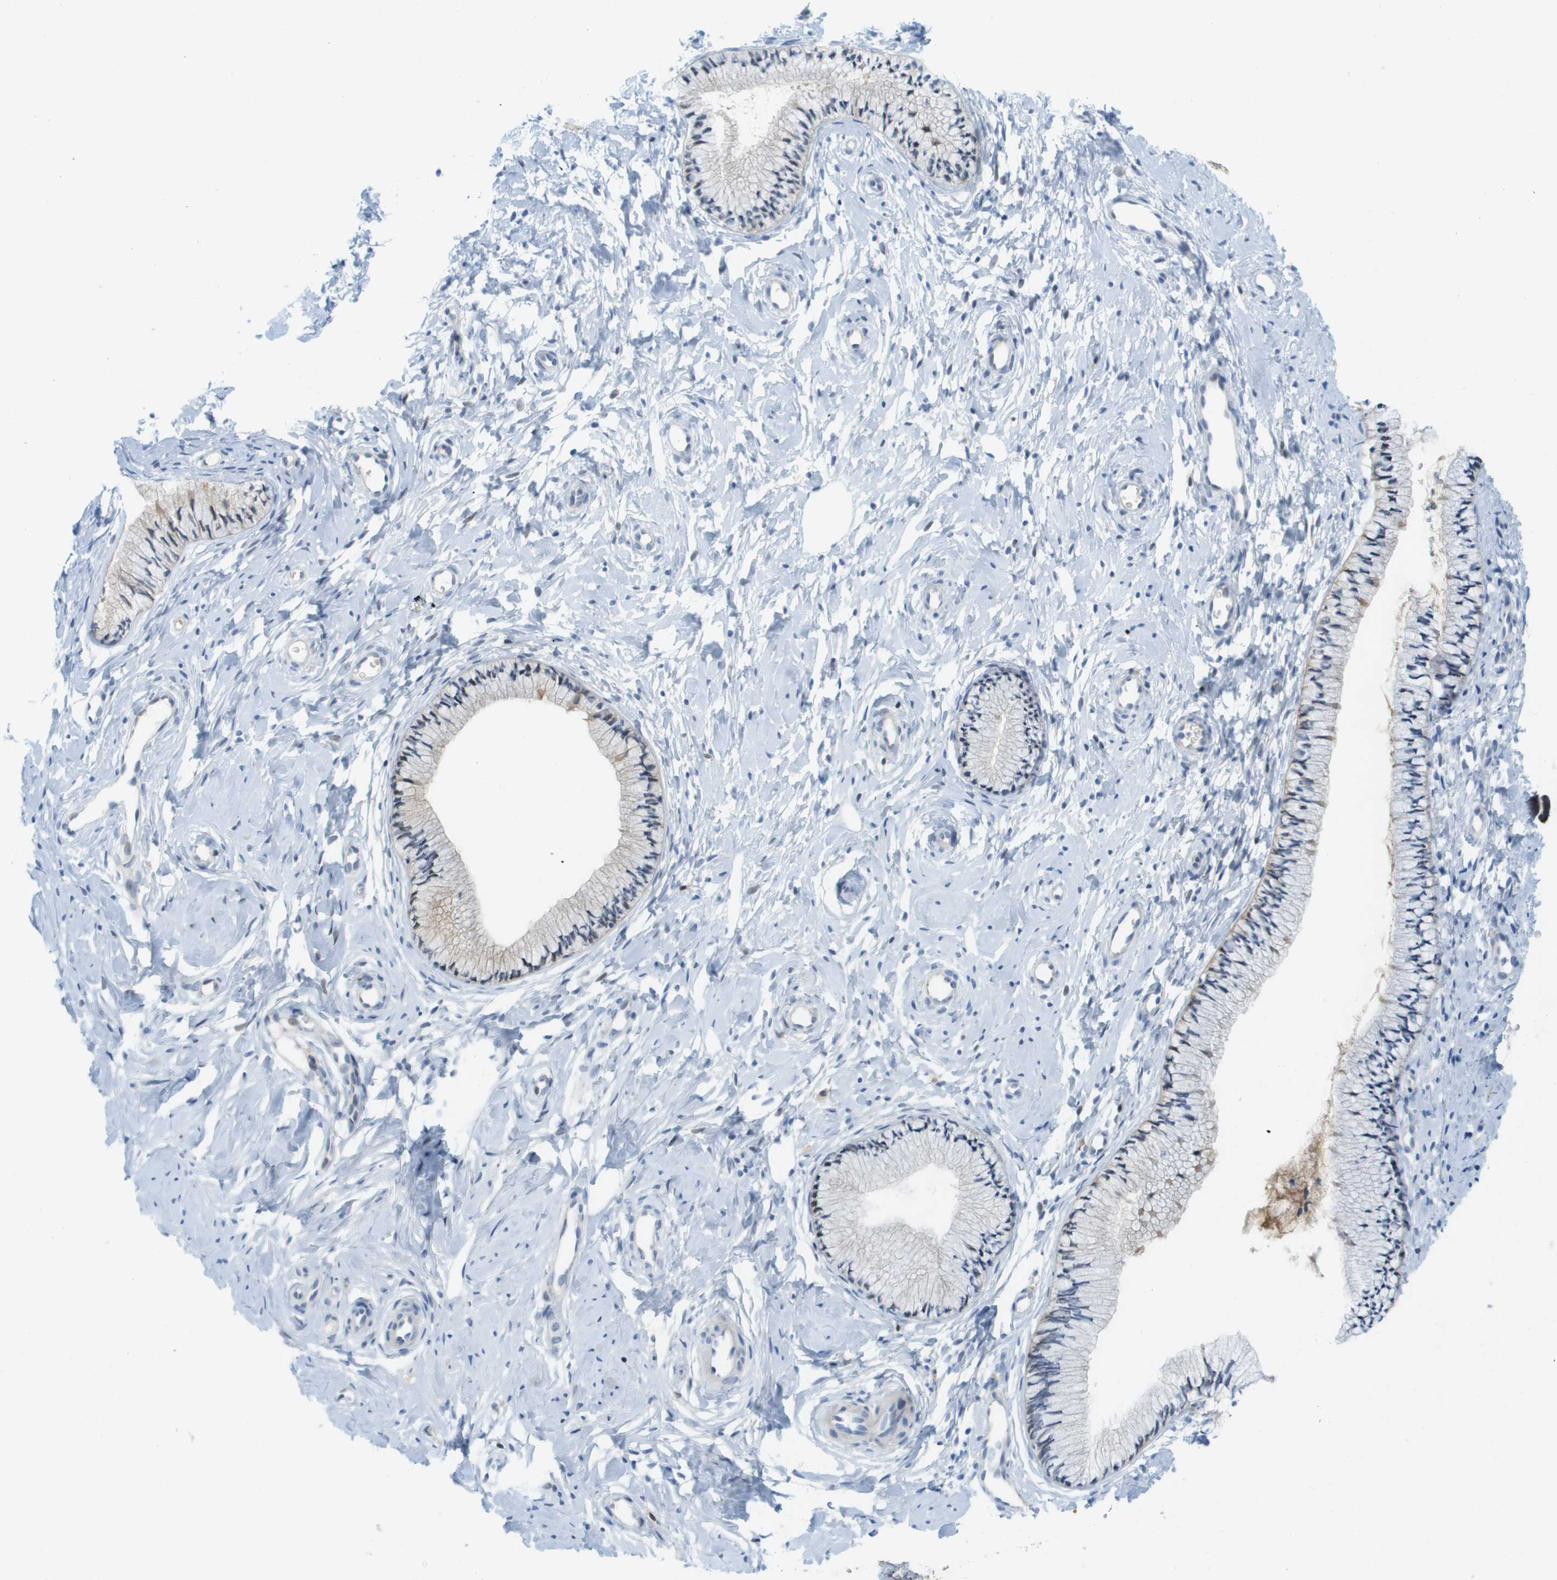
{"staining": {"intensity": "weak", "quantity": "<25%", "location": "cytoplasmic/membranous"}, "tissue": "cervix", "cell_type": "Glandular cells", "image_type": "normal", "snomed": [{"axis": "morphology", "description": "Normal tissue, NOS"}, {"axis": "topography", "description": "Cervix"}], "caption": "Unremarkable cervix was stained to show a protein in brown. There is no significant expression in glandular cells.", "gene": "CUL9", "patient": {"sex": "female", "age": 46}}